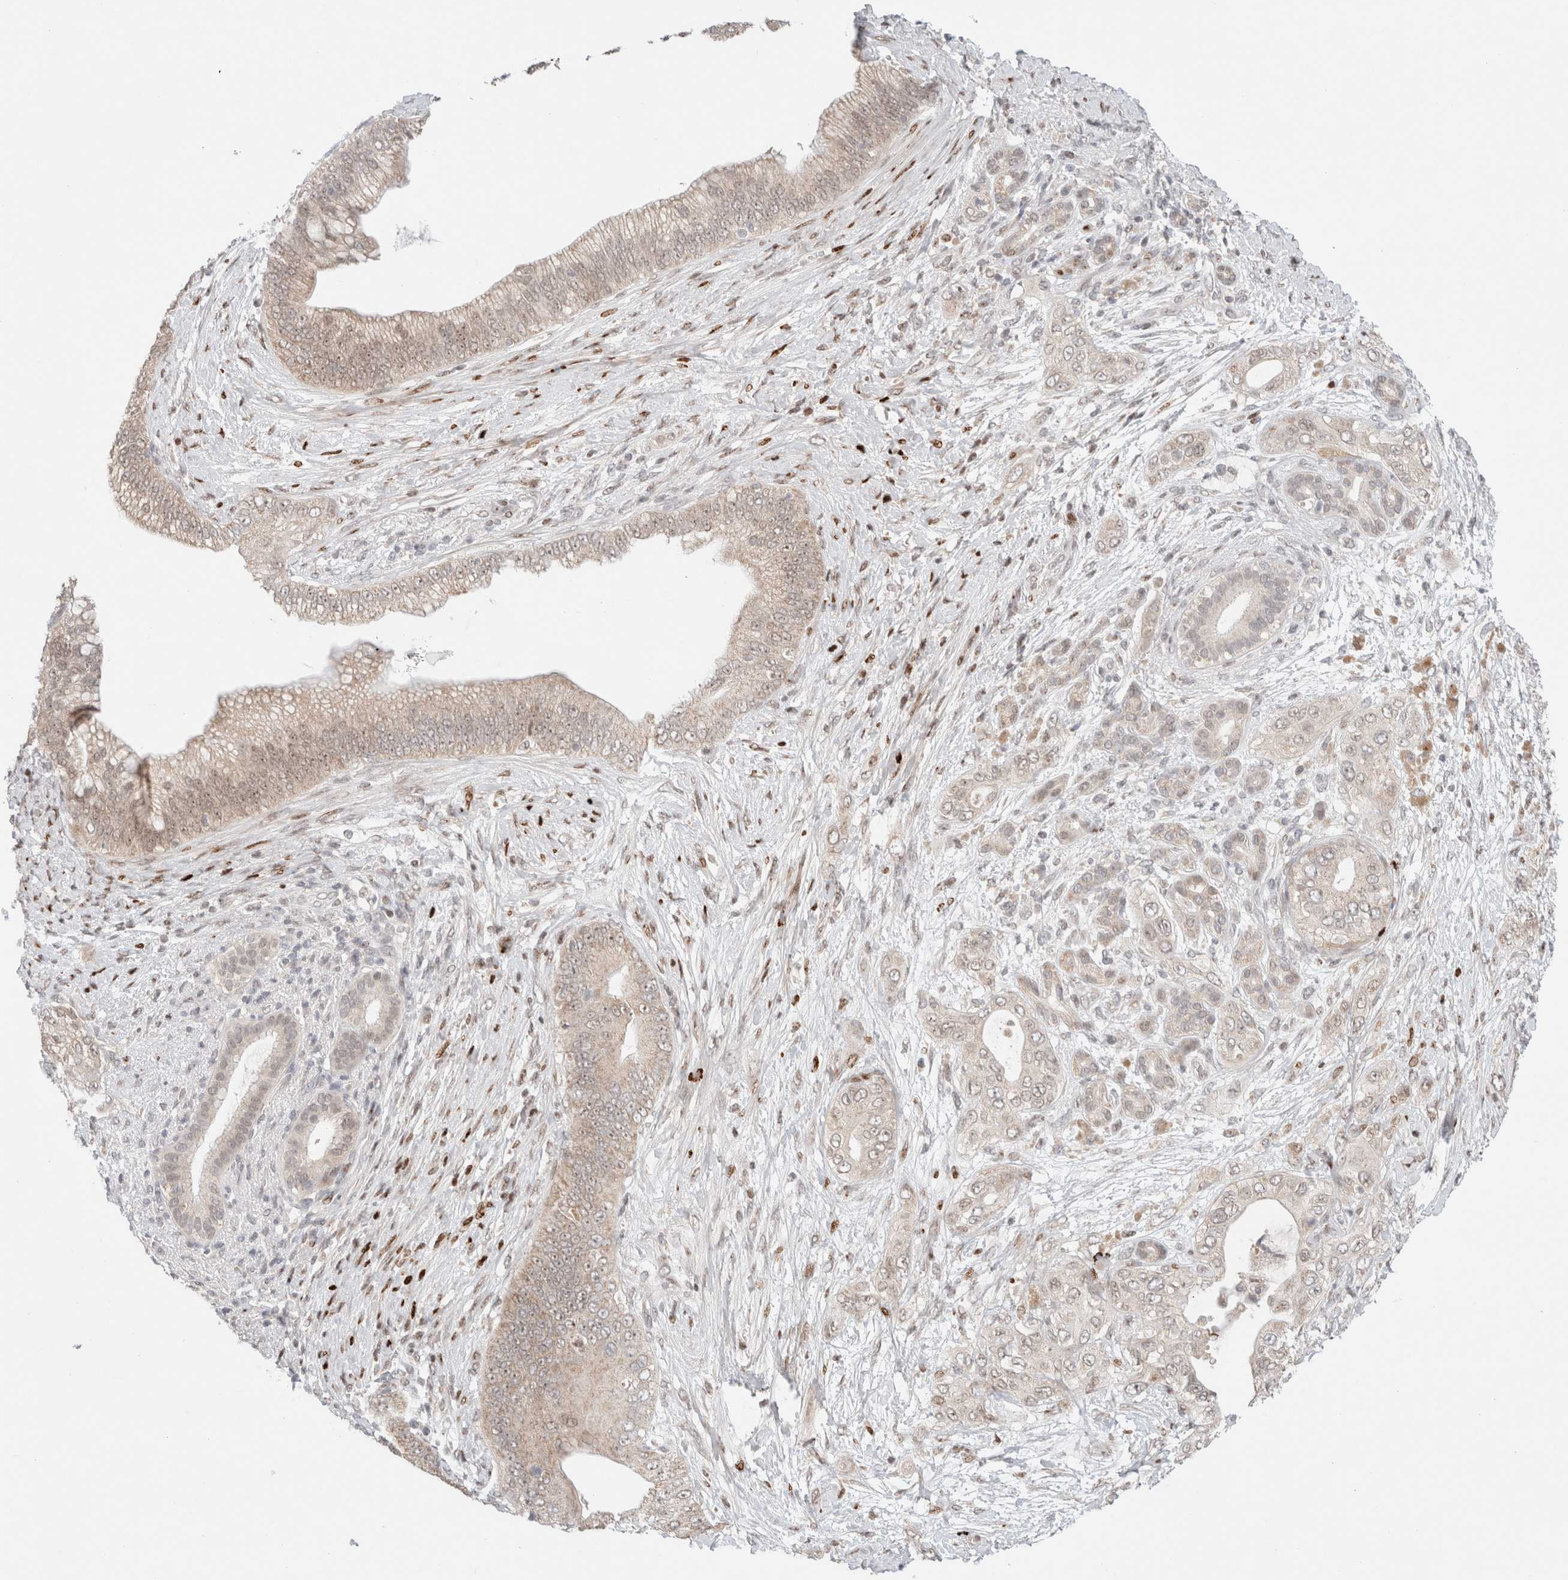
{"staining": {"intensity": "weak", "quantity": ">75%", "location": "cytoplasmic/membranous,nuclear"}, "tissue": "pancreatic cancer", "cell_type": "Tumor cells", "image_type": "cancer", "snomed": [{"axis": "morphology", "description": "Adenocarcinoma, NOS"}, {"axis": "topography", "description": "Pancreas"}], "caption": "Immunohistochemistry image of neoplastic tissue: pancreatic cancer (adenocarcinoma) stained using immunohistochemistry reveals low levels of weak protein expression localized specifically in the cytoplasmic/membranous and nuclear of tumor cells, appearing as a cytoplasmic/membranous and nuclear brown color.", "gene": "ERI3", "patient": {"sex": "male", "age": 53}}